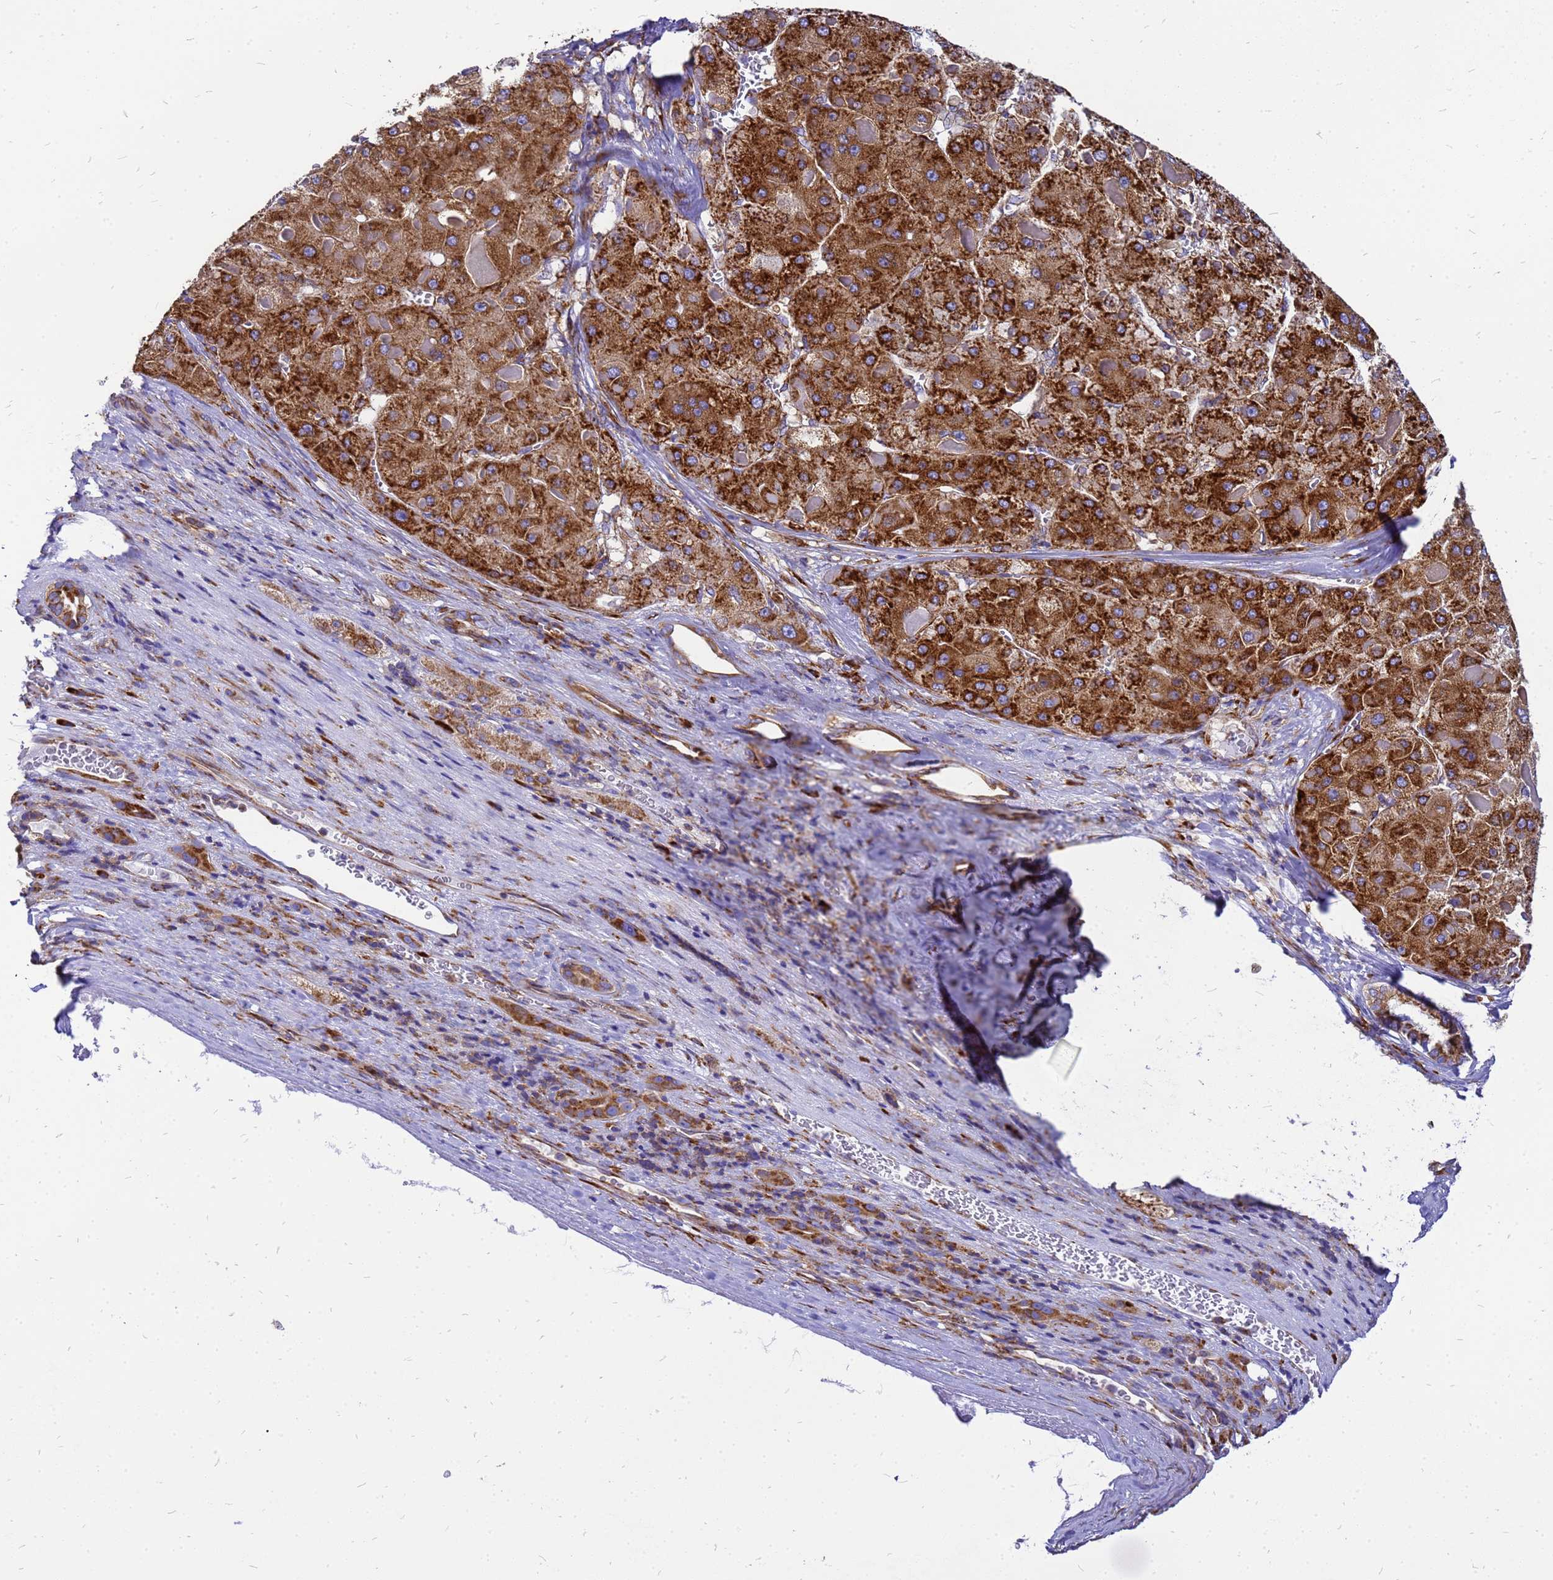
{"staining": {"intensity": "strong", "quantity": ">75%", "location": "cytoplasmic/membranous"}, "tissue": "liver cancer", "cell_type": "Tumor cells", "image_type": "cancer", "snomed": [{"axis": "morphology", "description": "Carcinoma, Hepatocellular, NOS"}, {"axis": "topography", "description": "Liver"}], "caption": "A brown stain shows strong cytoplasmic/membranous staining of a protein in human hepatocellular carcinoma (liver) tumor cells.", "gene": "EEF1D", "patient": {"sex": "female", "age": 73}}